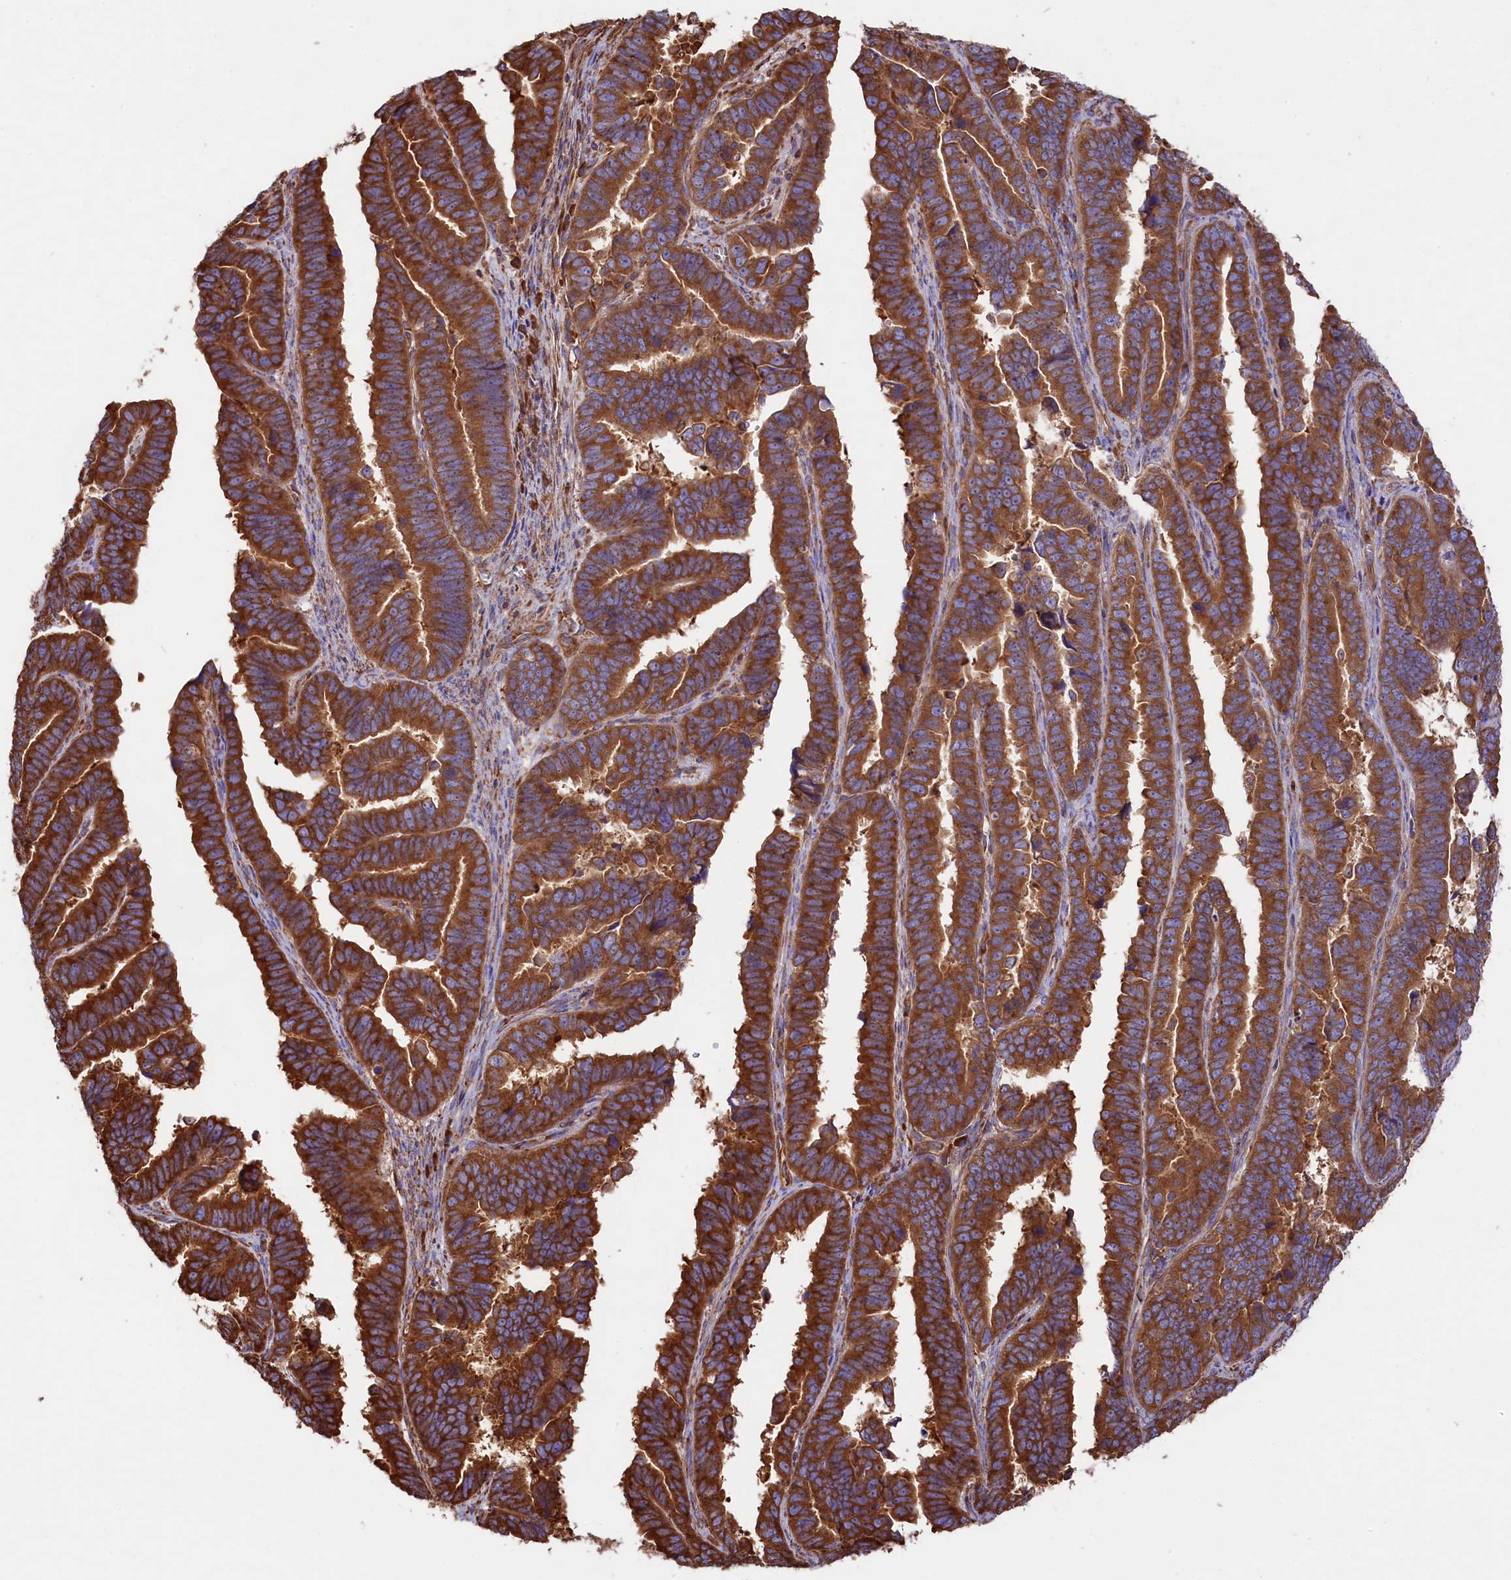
{"staining": {"intensity": "strong", "quantity": ">75%", "location": "cytoplasmic/membranous"}, "tissue": "endometrial cancer", "cell_type": "Tumor cells", "image_type": "cancer", "snomed": [{"axis": "morphology", "description": "Adenocarcinoma, NOS"}, {"axis": "topography", "description": "Endometrium"}], "caption": "Tumor cells display strong cytoplasmic/membranous expression in approximately >75% of cells in endometrial adenocarcinoma. The staining is performed using DAB (3,3'-diaminobenzidine) brown chromogen to label protein expression. The nuclei are counter-stained blue using hematoxylin.", "gene": "GYS1", "patient": {"sex": "female", "age": 75}}